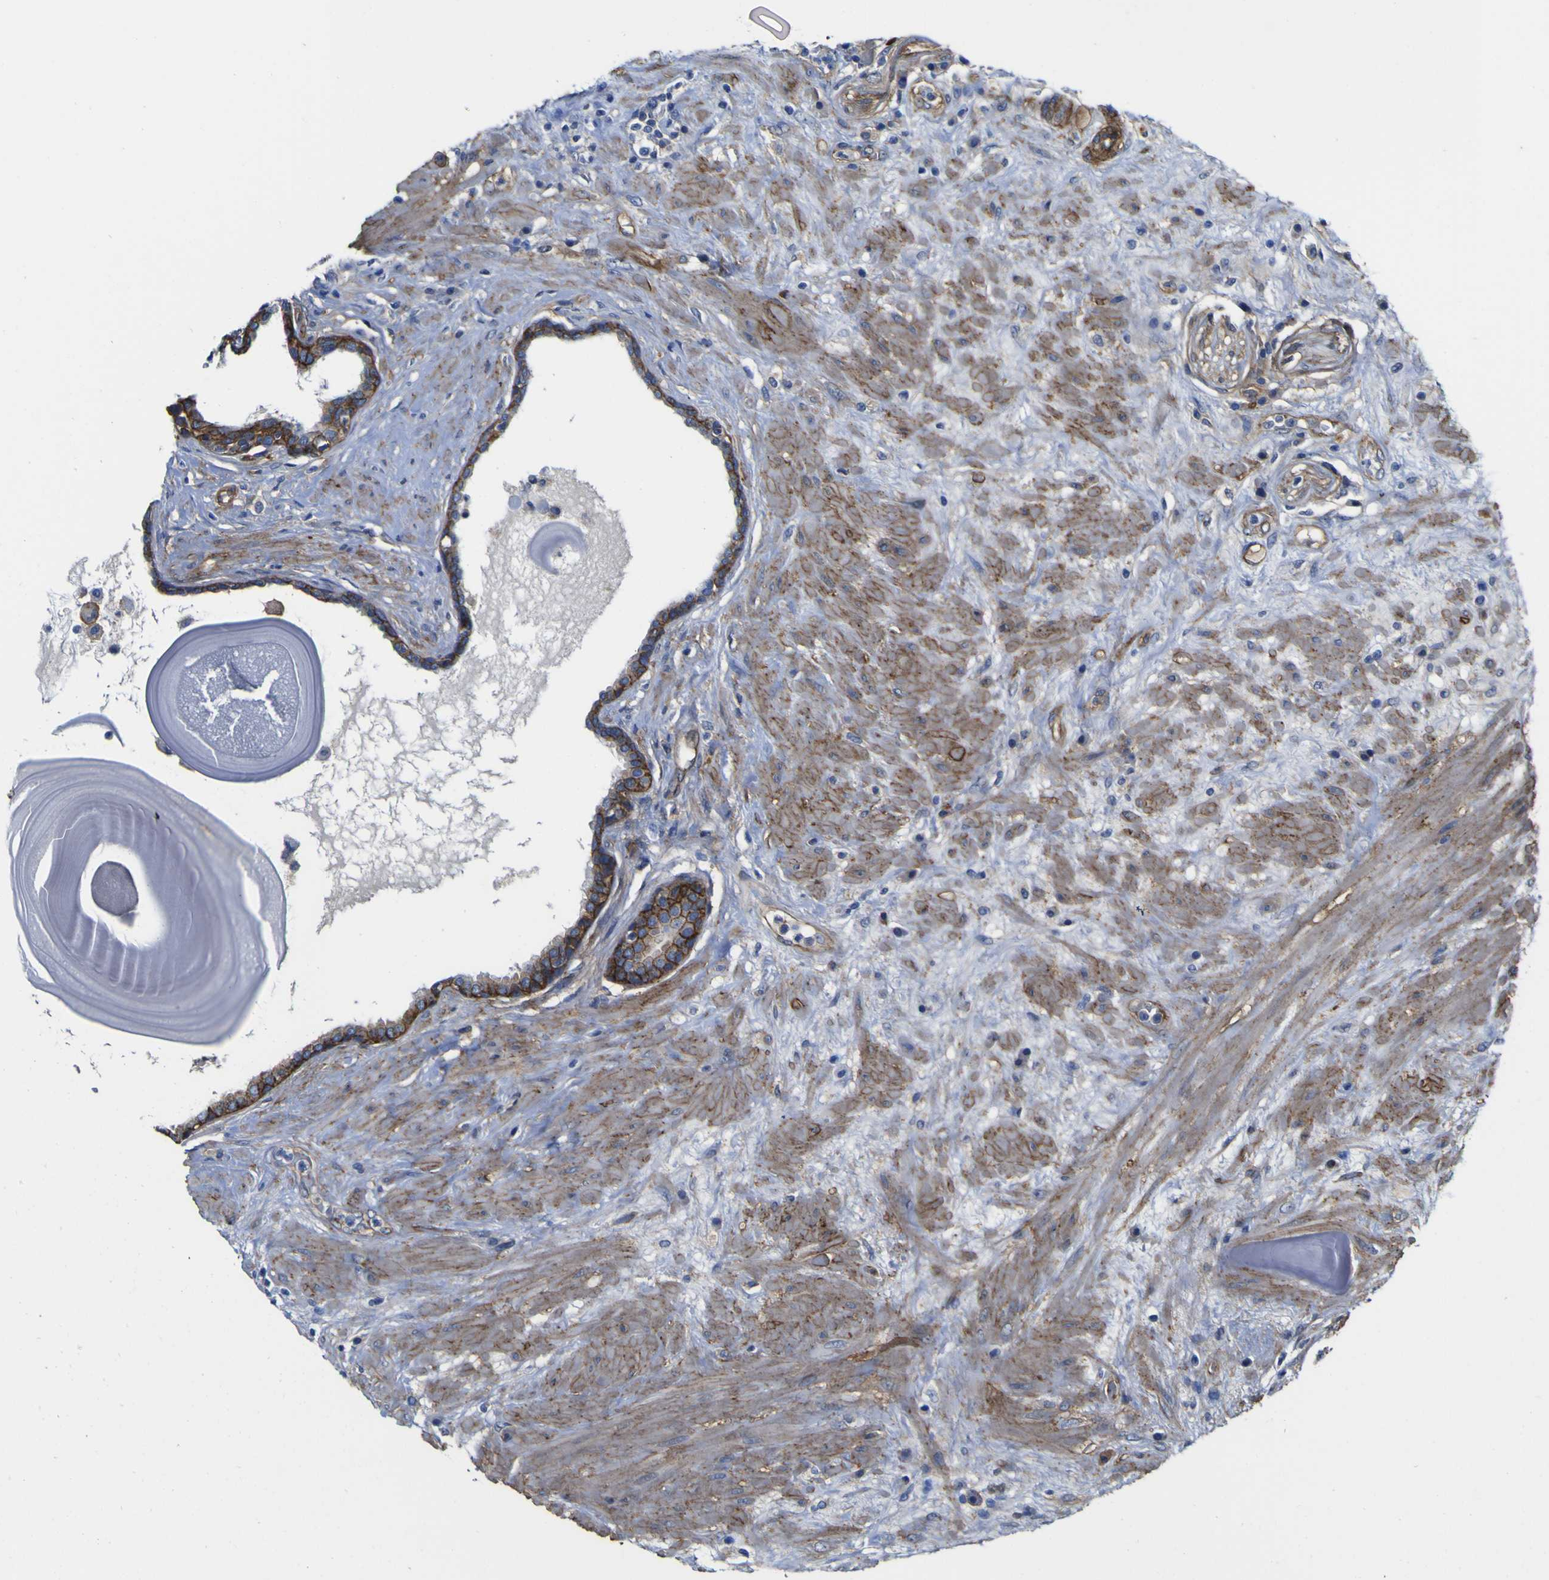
{"staining": {"intensity": "moderate", "quantity": ">75%", "location": "cytoplasmic/membranous"}, "tissue": "seminal vesicle", "cell_type": "Glandular cells", "image_type": "normal", "snomed": [{"axis": "morphology", "description": "Normal tissue, NOS"}, {"axis": "topography", "description": "Seminal veicle"}], "caption": "IHC image of normal seminal vesicle: human seminal vesicle stained using immunohistochemistry (IHC) demonstrates medium levels of moderate protein expression localized specifically in the cytoplasmic/membranous of glandular cells, appearing as a cytoplasmic/membranous brown color.", "gene": "CD151", "patient": {"sex": "male", "age": 61}}